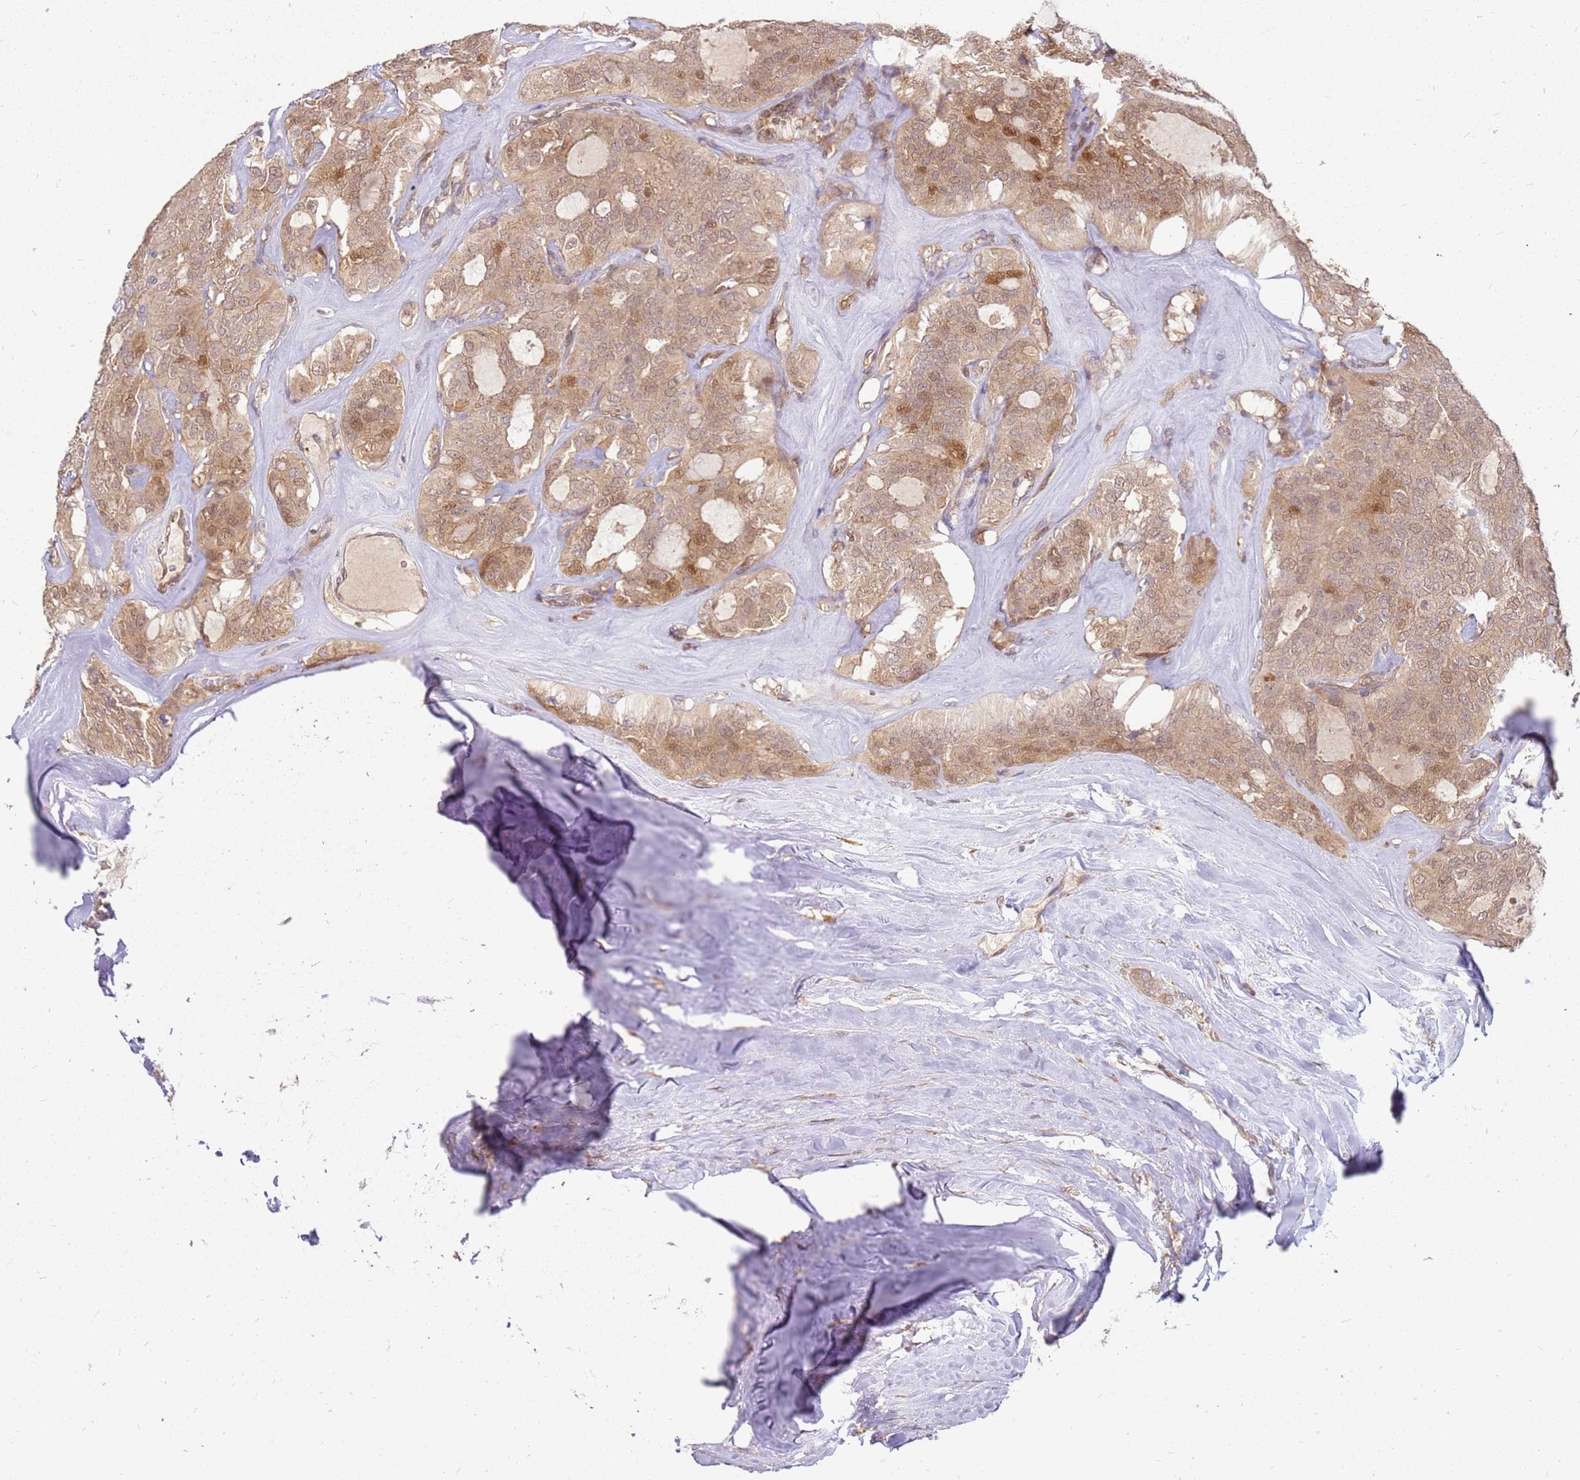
{"staining": {"intensity": "moderate", "quantity": ">75%", "location": "cytoplasmic/membranous,nuclear"}, "tissue": "thyroid cancer", "cell_type": "Tumor cells", "image_type": "cancer", "snomed": [{"axis": "morphology", "description": "Follicular adenoma carcinoma, NOS"}, {"axis": "topography", "description": "Thyroid gland"}], "caption": "Thyroid cancer (follicular adenoma carcinoma) stained with immunohistochemistry (IHC) shows moderate cytoplasmic/membranous and nuclear expression in approximately >75% of tumor cells.", "gene": "NUDT14", "patient": {"sex": "male", "age": 75}}